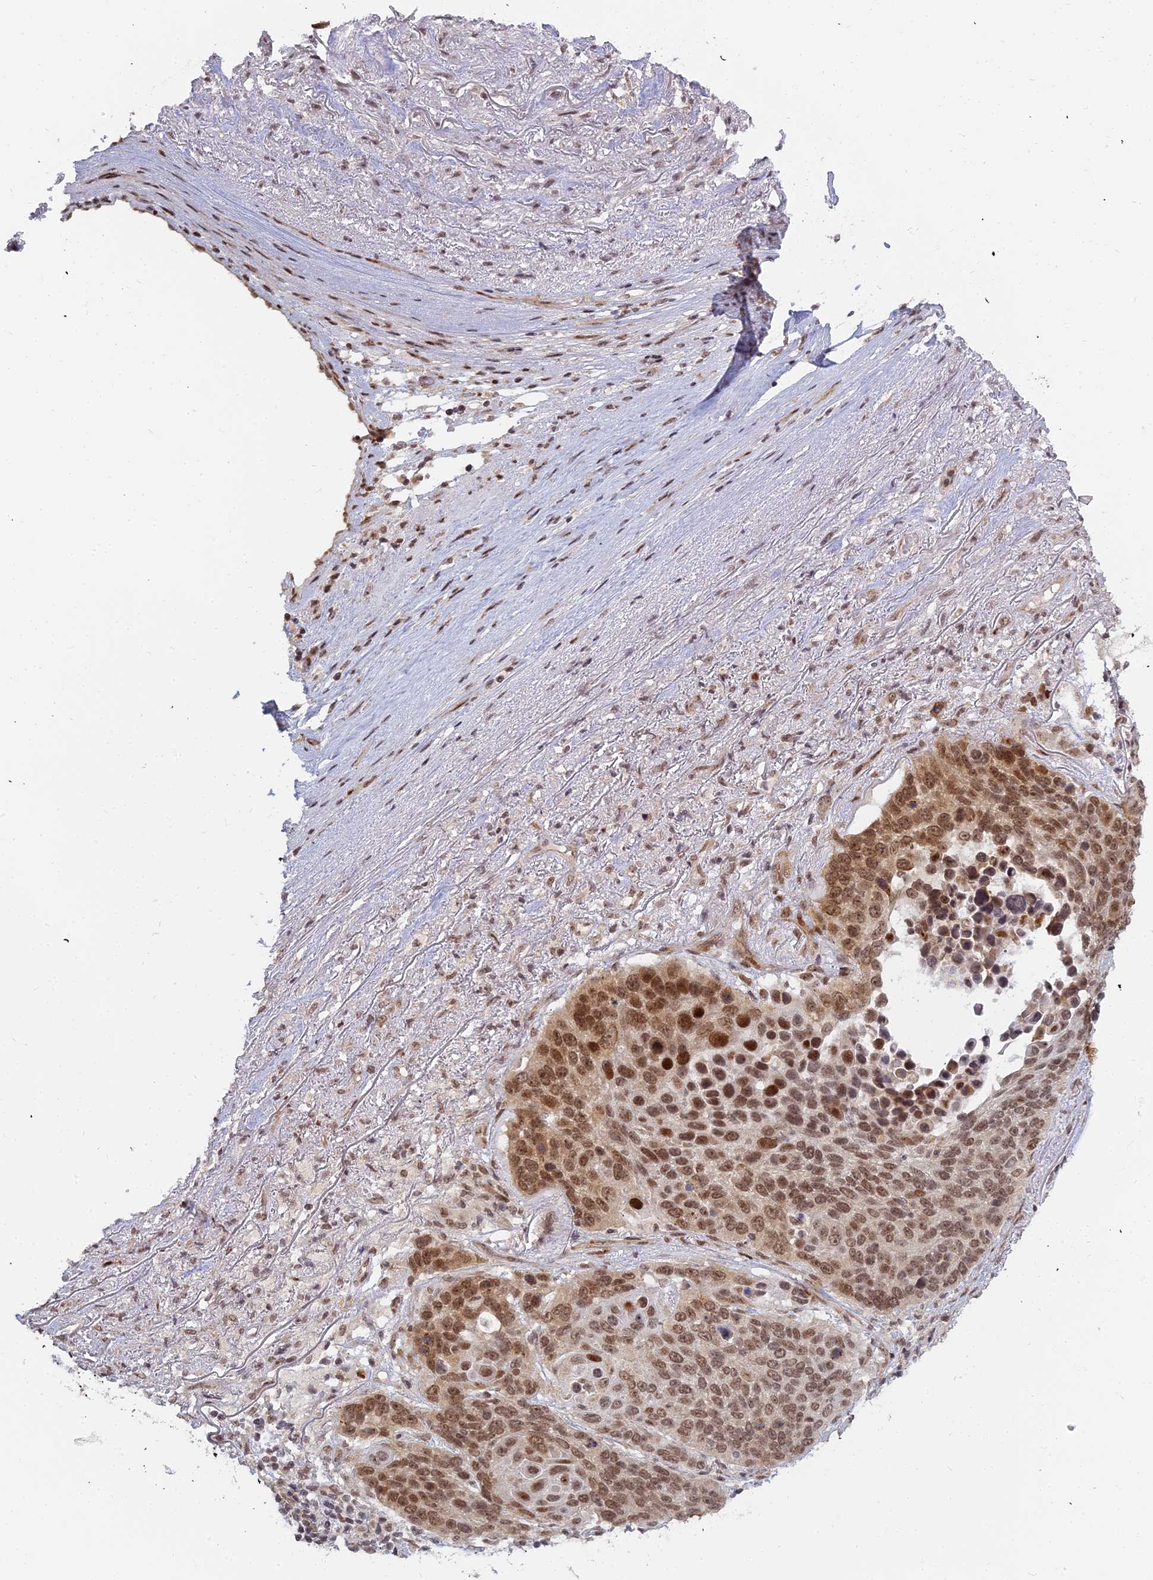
{"staining": {"intensity": "moderate", "quantity": ">75%", "location": "nuclear"}, "tissue": "lung cancer", "cell_type": "Tumor cells", "image_type": "cancer", "snomed": [{"axis": "morphology", "description": "Normal tissue, NOS"}, {"axis": "morphology", "description": "Squamous cell carcinoma, NOS"}, {"axis": "topography", "description": "Lymph node"}, {"axis": "topography", "description": "Lung"}], "caption": "Immunohistochemistry (IHC) staining of lung cancer (squamous cell carcinoma), which demonstrates medium levels of moderate nuclear expression in about >75% of tumor cells indicating moderate nuclear protein expression. The staining was performed using DAB (3,3'-diaminobenzidine) (brown) for protein detection and nuclei were counterstained in hematoxylin (blue).", "gene": "ABCA2", "patient": {"sex": "male", "age": 66}}